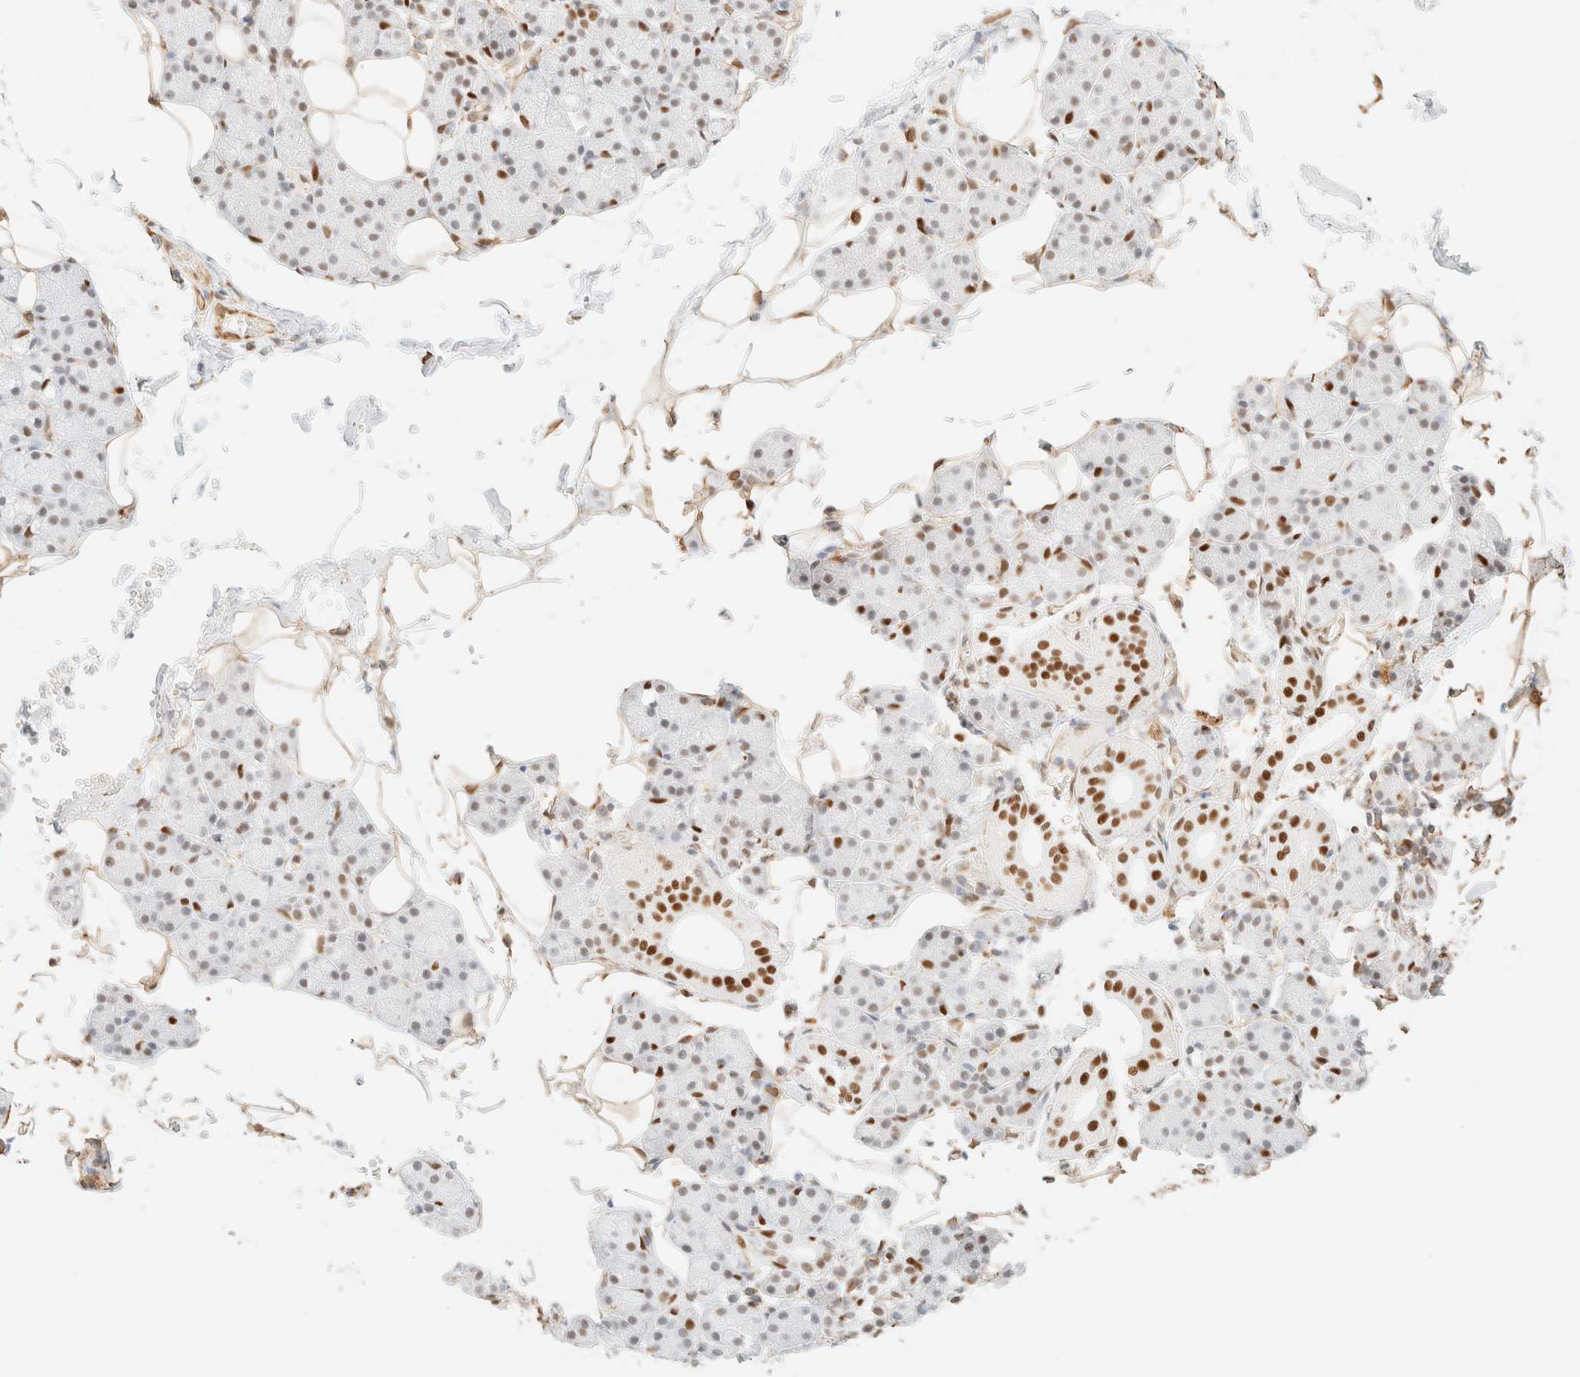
{"staining": {"intensity": "strong", "quantity": "<25%", "location": "nuclear"}, "tissue": "salivary gland", "cell_type": "Glandular cells", "image_type": "normal", "snomed": [{"axis": "morphology", "description": "Normal tissue, NOS"}, {"axis": "topography", "description": "Salivary gland"}], "caption": "Protein staining of normal salivary gland exhibits strong nuclear staining in approximately <25% of glandular cells.", "gene": "ZSCAN18", "patient": {"sex": "female", "age": 33}}